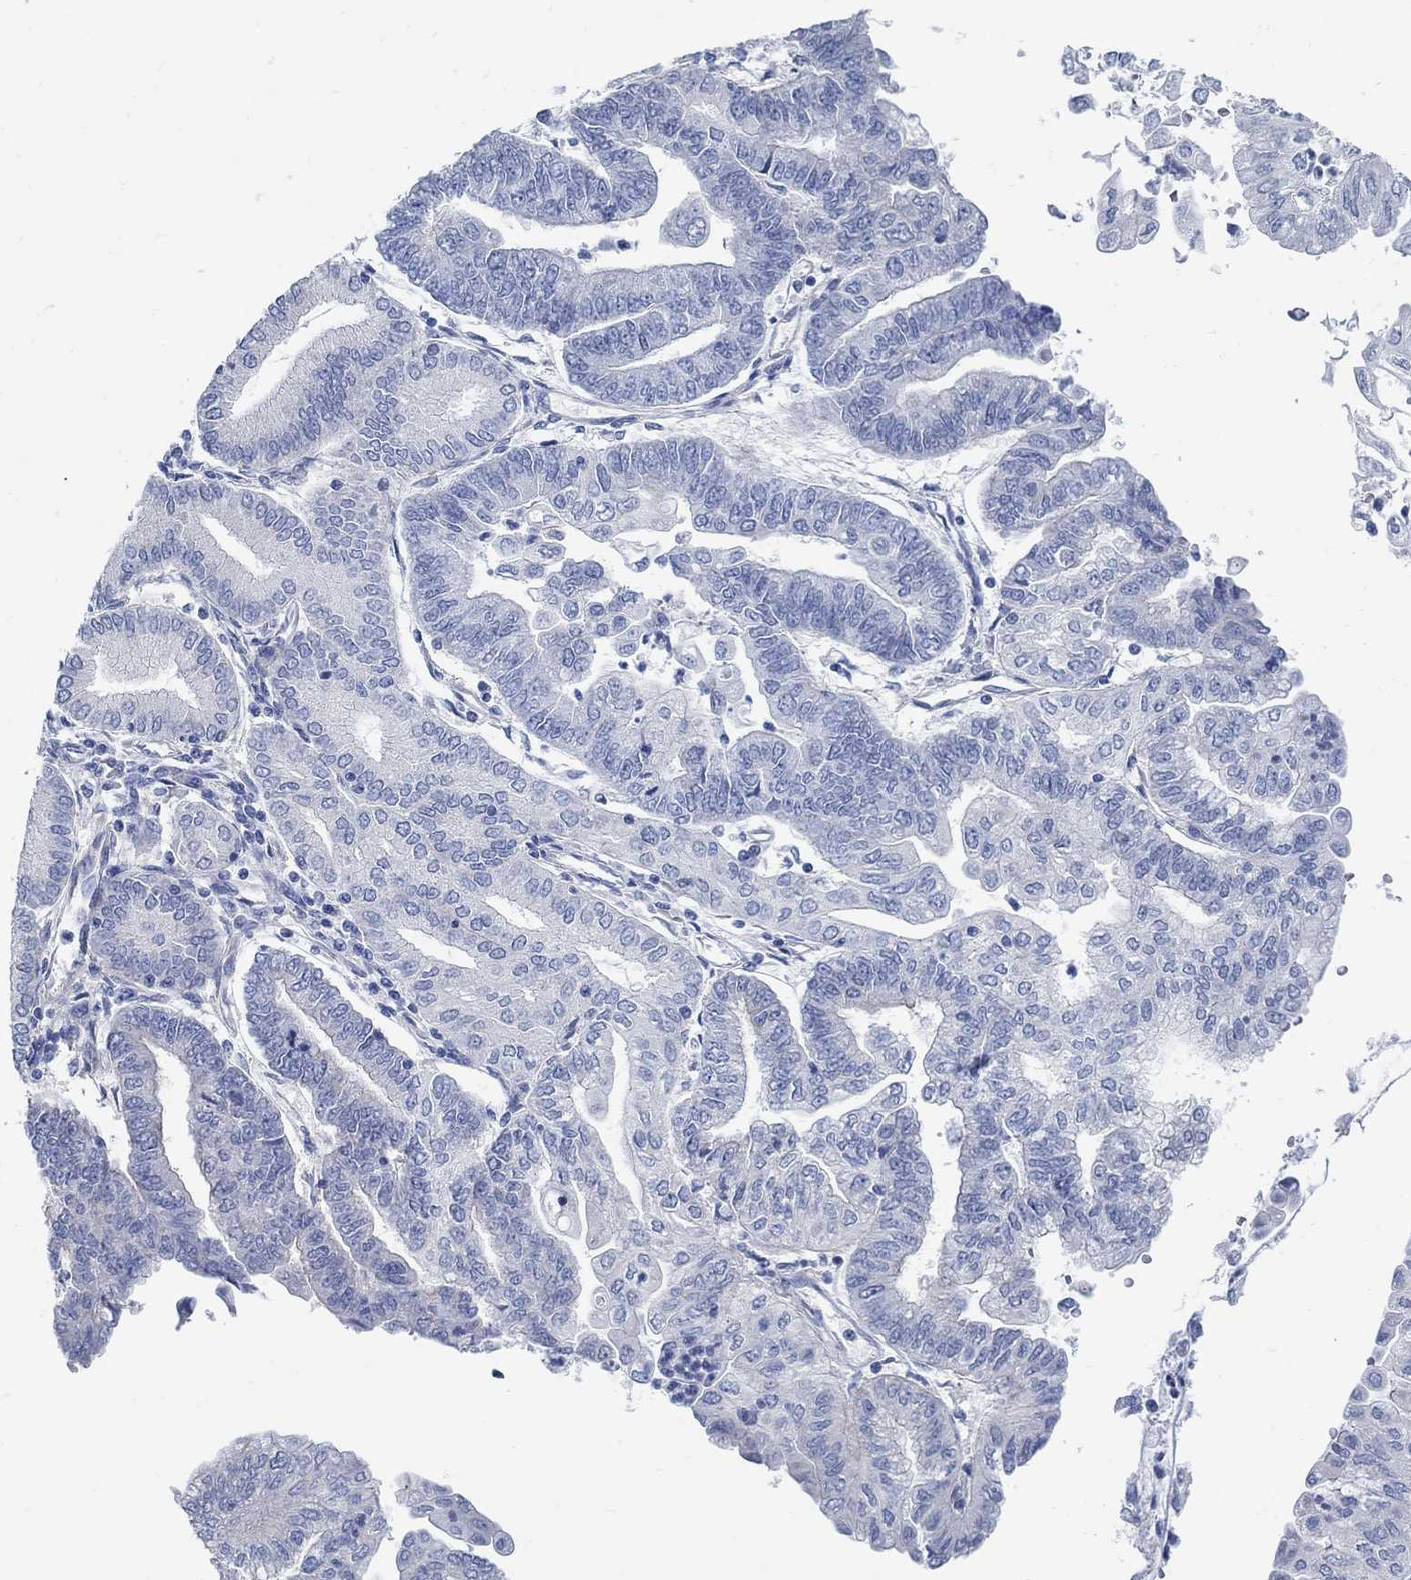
{"staining": {"intensity": "negative", "quantity": "none", "location": "none"}, "tissue": "endometrial cancer", "cell_type": "Tumor cells", "image_type": "cancer", "snomed": [{"axis": "morphology", "description": "Adenocarcinoma, NOS"}, {"axis": "topography", "description": "Endometrium"}], "caption": "The photomicrograph exhibits no staining of tumor cells in adenocarcinoma (endometrial).", "gene": "C15orf39", "patient": {"sex": "female", "age": 55}}